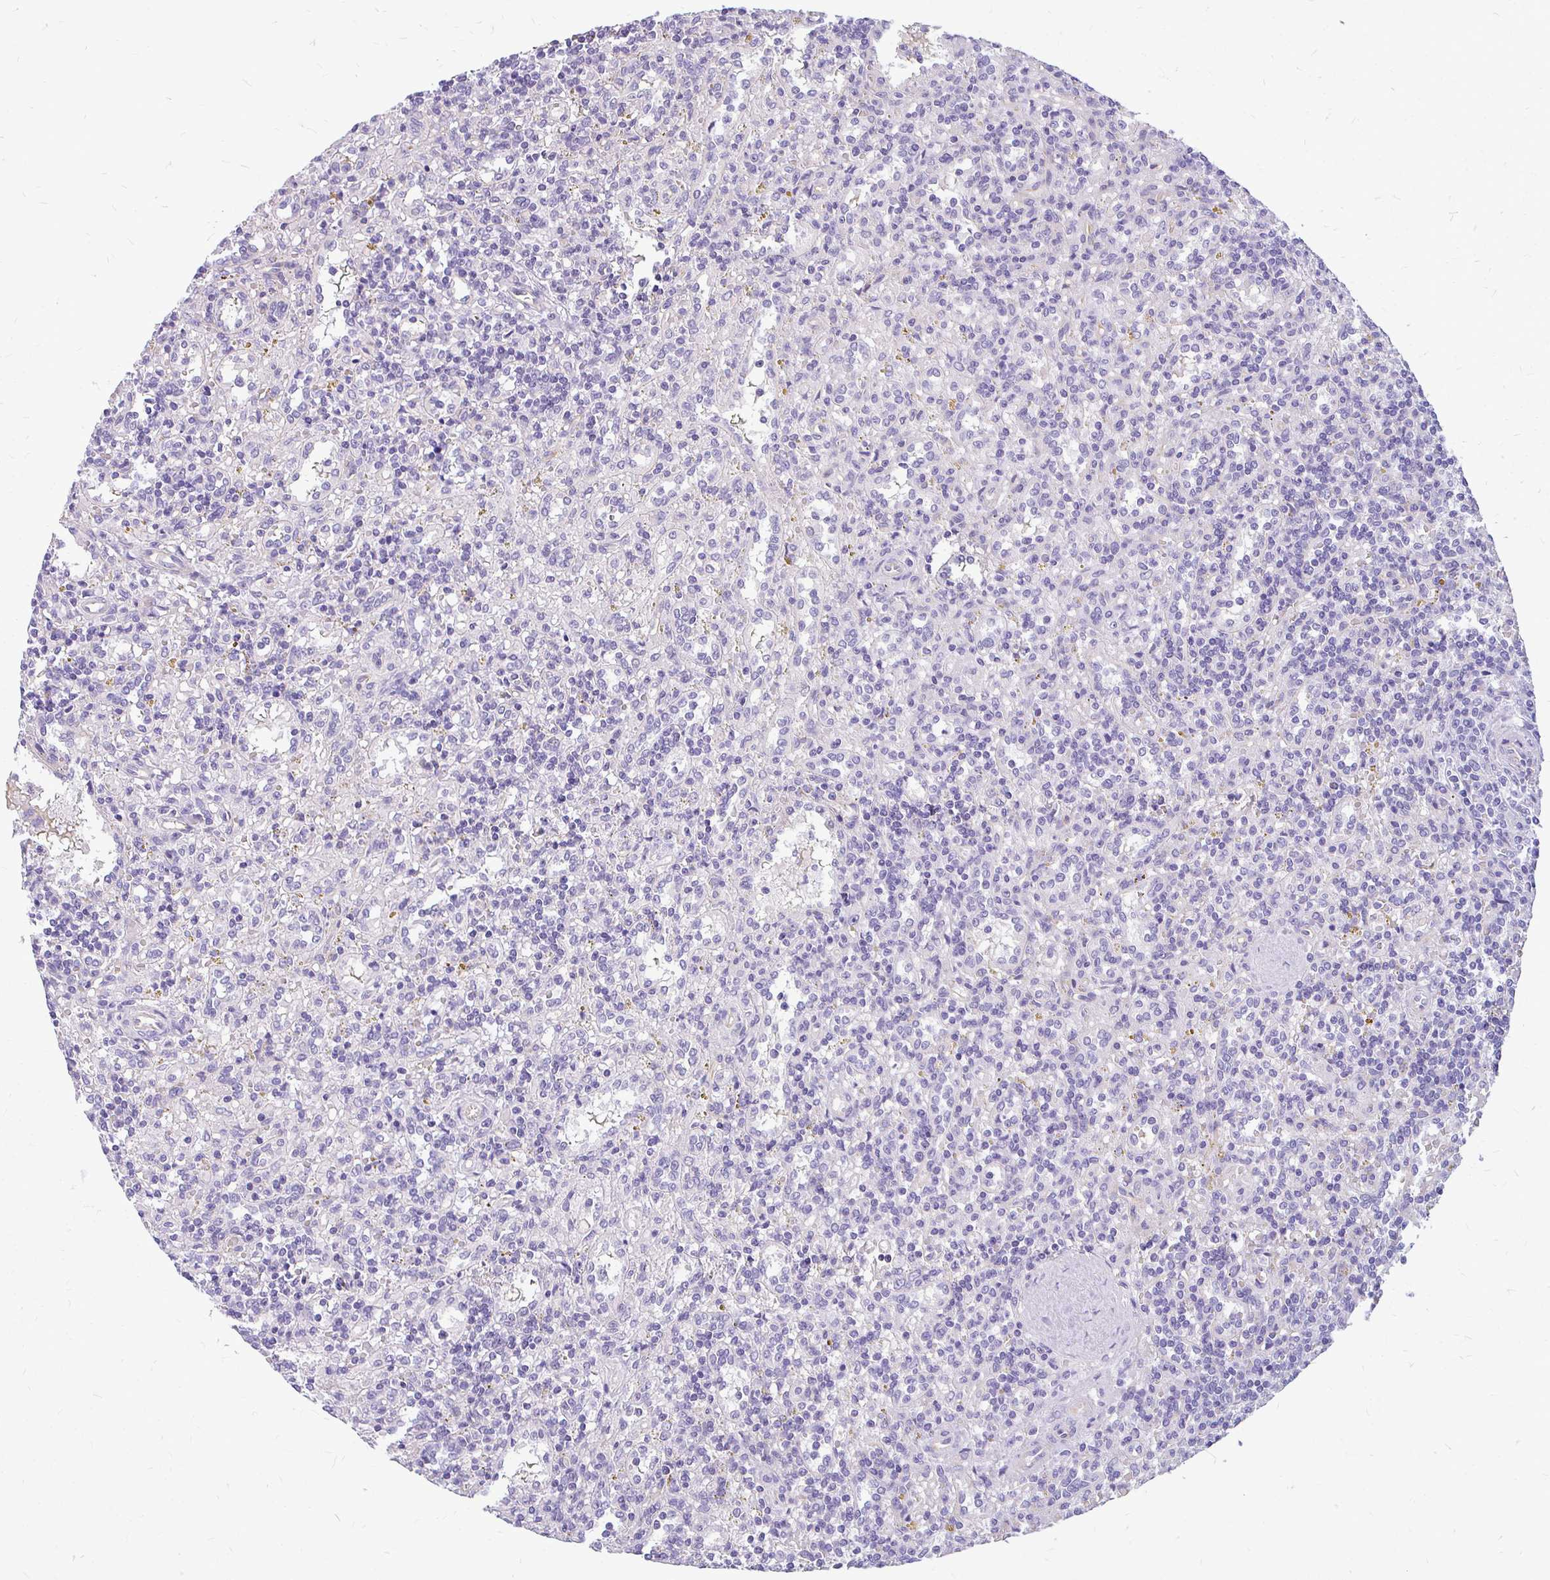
{"staining": {"intensity": "negative", "quantity": "none", "location": "none"}, "tissue": "lymphoma", "cell_type": "Tumor cells", "image_type": "cancer", "snomed": [{"axis": "morphology", "description": "Malignant lymphoma, non-Hodgkin's type, Low grade"}, {"axis": "topography", "description": "Spleen"}], "caption": "Immunohistochemistry (IHC) histopathology image of neoplastic tissue: lymphoma stained with DAB shows no significant protein staining in tumor cells.", "gene": "FAM83C", "patient": {"sex": "male", "age": 67}}